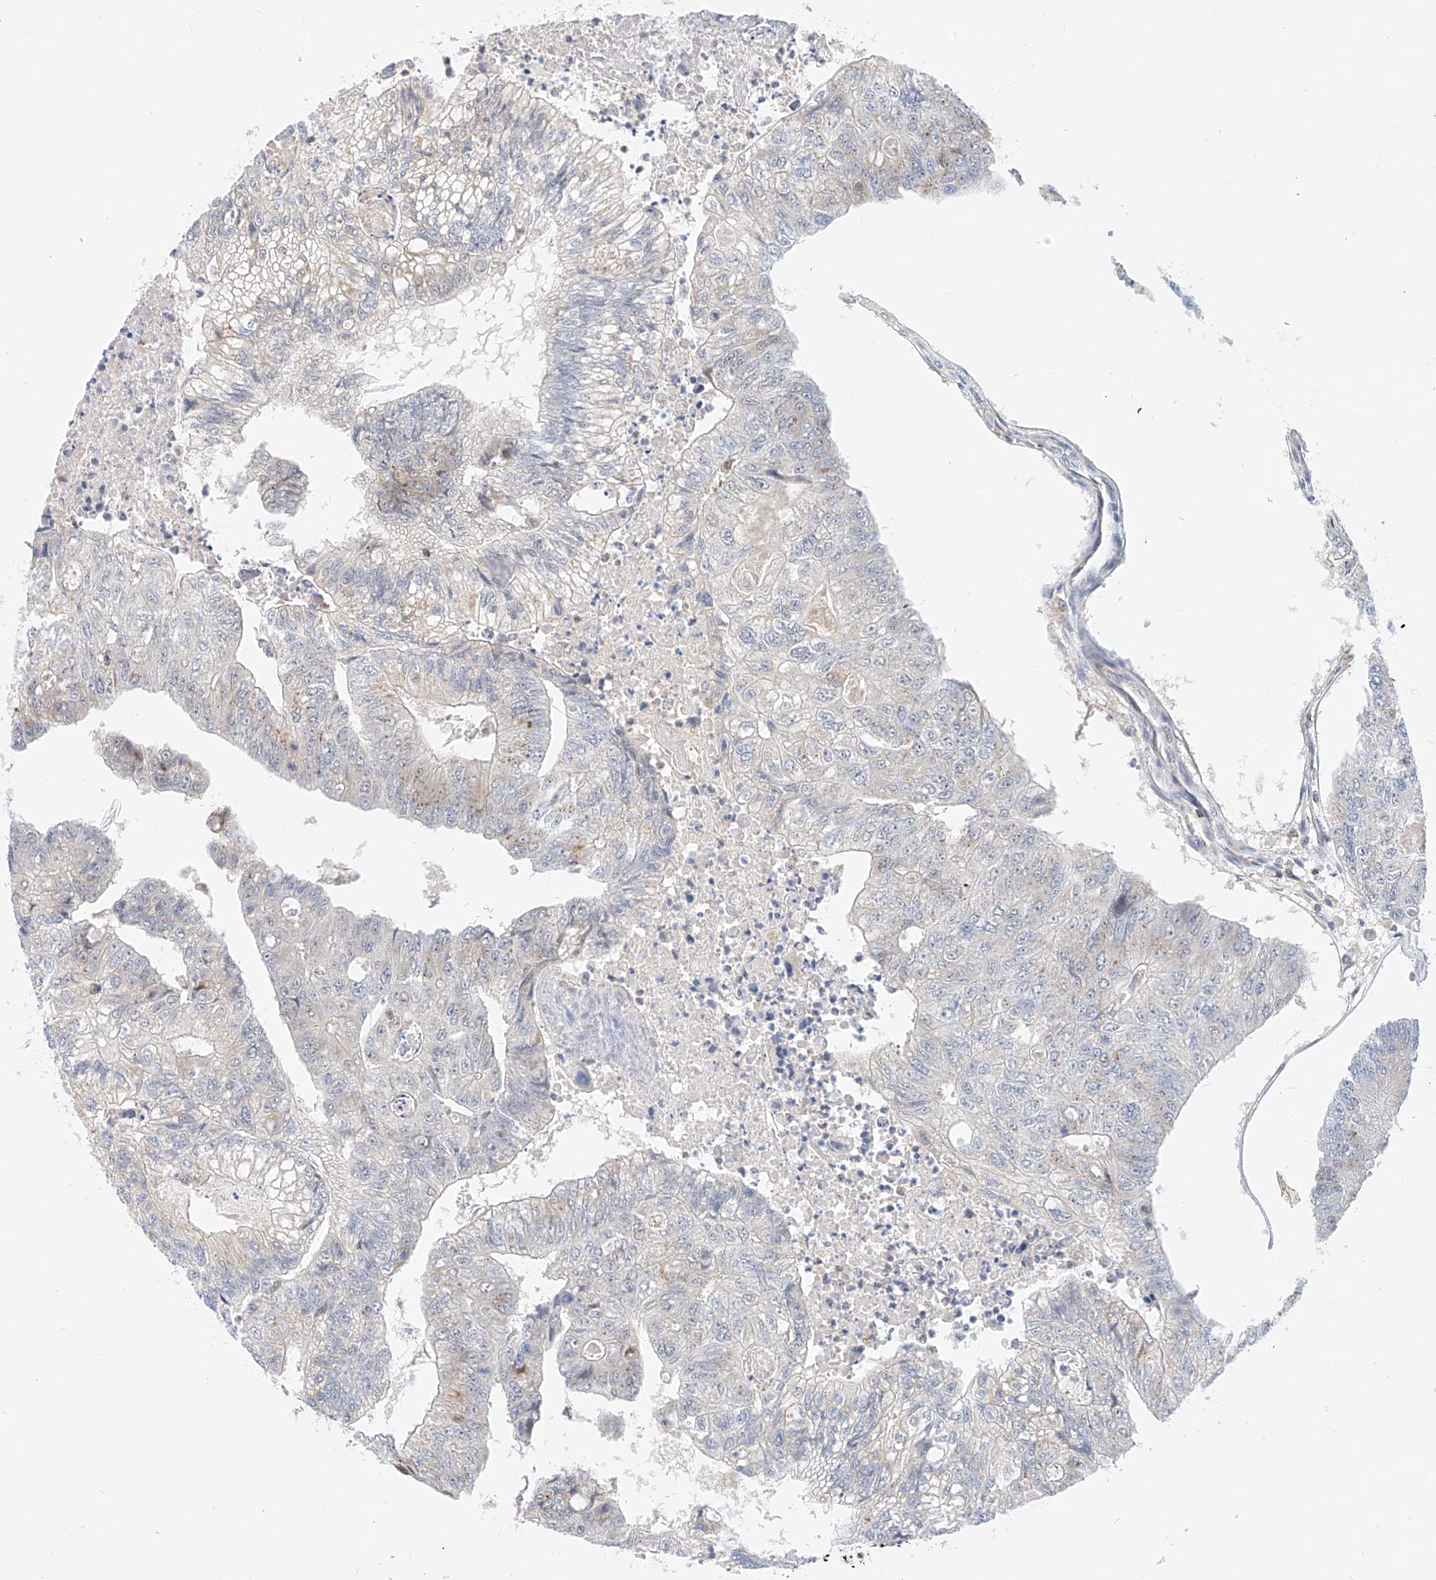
{"staining": {"intensity": "weak", "quantity": "<25%", "location": "cytoplasmic/membranous"}, "tissue": "colorectal cancer", "cell_type": "Tumor cells", "image_type": "cancer", "snomed": [{"axis": "morphology", "description": "Adenocarcinoma, NOS"}, {"axis": "topography", "description": "Colon"}], "caption": "This is an IHC photomicrograph of human colorectal cancer (adenocarcinoma). There is no positivity in tumor cells.", "gene": "MFN2", "patient": {"sex": "female", "age": 67}}